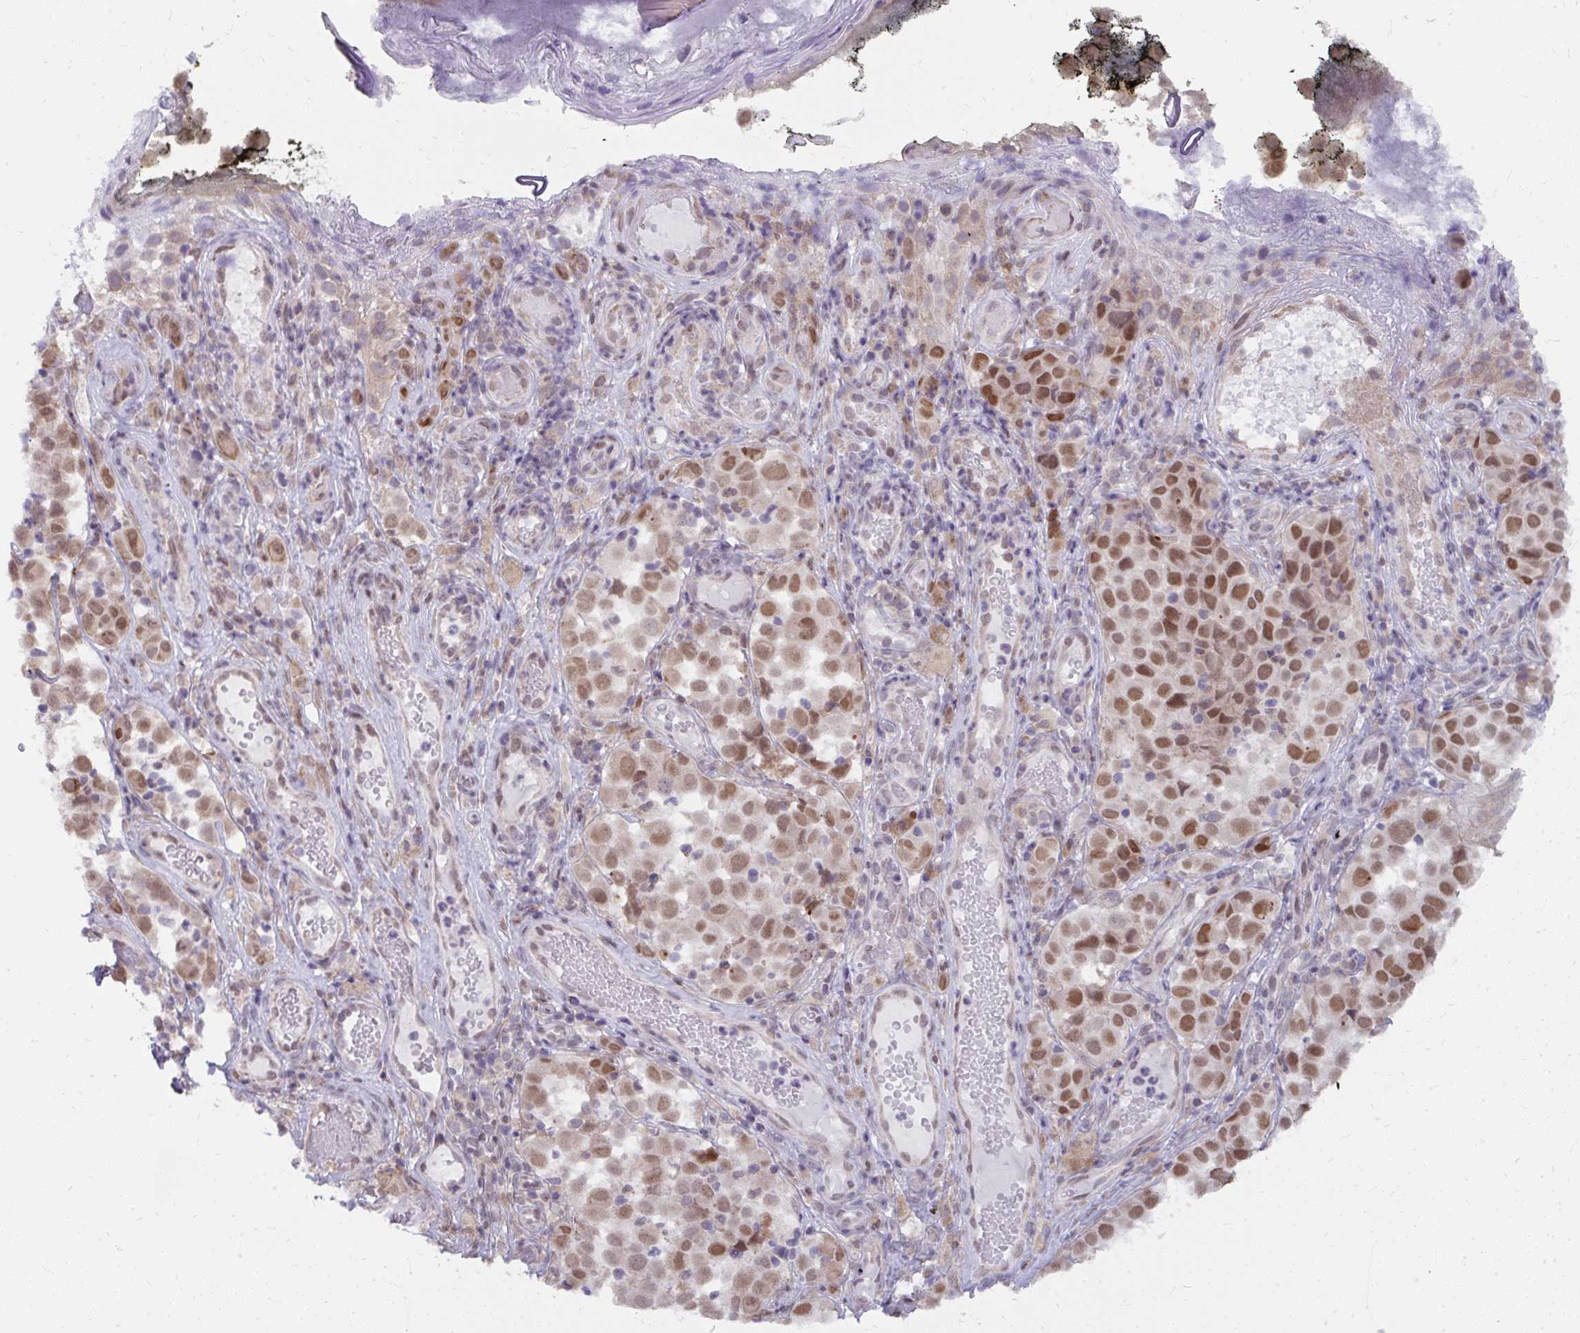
{"staining": {"intensity": "moderate", "quantity": ">75%", "location": "nuclear"}, "tissue": "melanoma", "cell_type": "Tumor cells", "image_type": "cancer", "snomed": [{"axis": "morphology", "description": "Malignant melanoma, NOS"}, {"axis": "topography", "description": "Skin"}], "caption": "Melanoma stained with DAB immunohistochemistry (IHC) displays medium levels of moderate nuclear staining in approximately >75% of tumor cells. (DAB IHC, brown staining for protein, blue staining for nuclei).", "gene": "NMNAT1", "patient": {"sex": "male", "age": 64}}